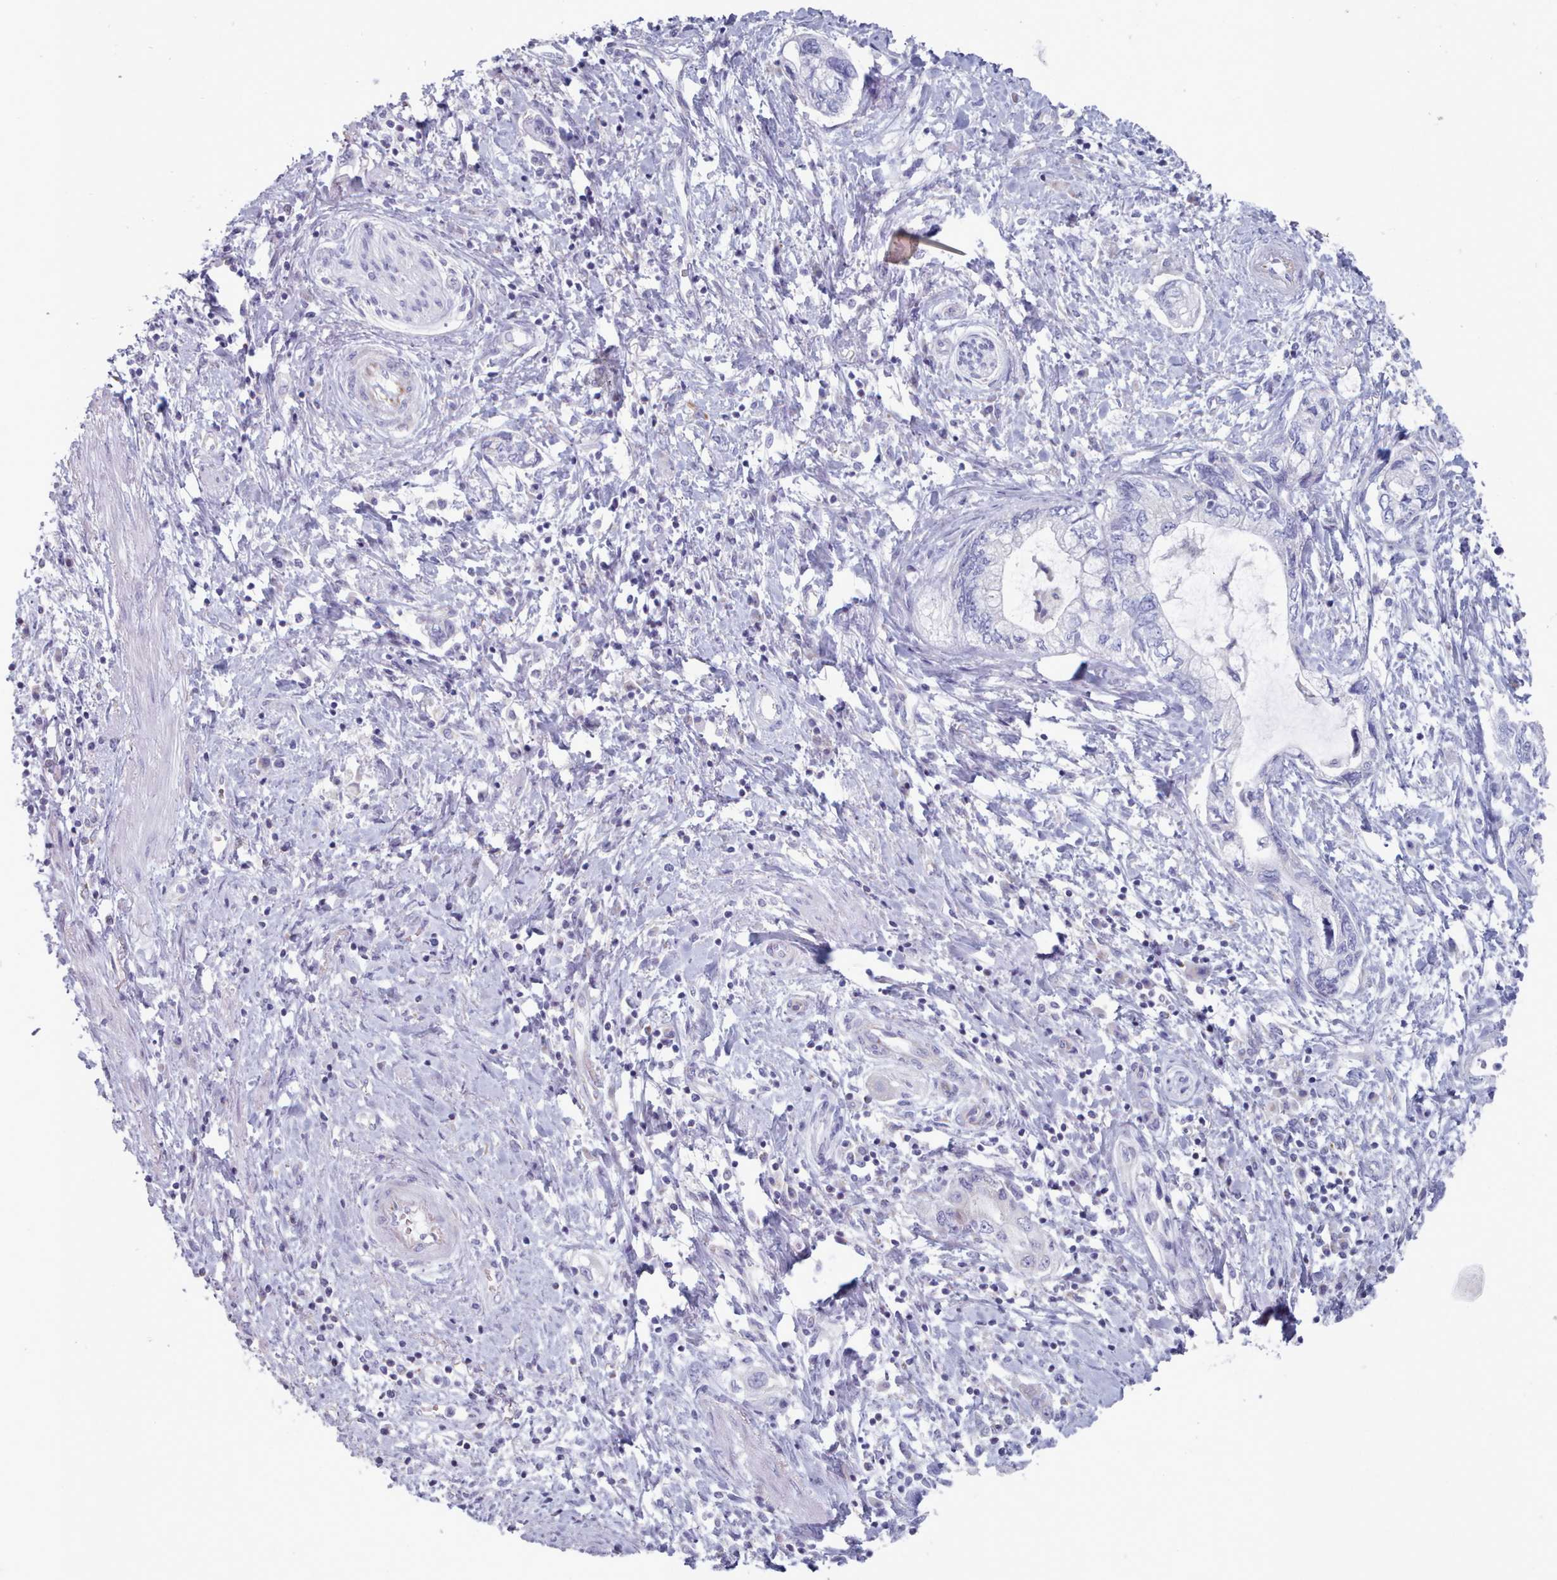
{"staining": {"intensity": "negative", "quantity": "none", "location": "none"}, "tissue": "pancreatic cancer", "cell_type": "Tumor cells", "image_type": "cancer", "snomed": [{"axis": "morphology", "description": "Adenocarcinoma, NOS"}, {"axis": "topography", "description": "Pancreas"}], "caption": "DAB immunohistochemical staining of human pancreatic cancer displays no significant expression in tumor cells. The staining was performed using DAB to visualize the protein expression in brown, while the nuclei were stained in blue with hematoxylin (Magnification: 20x).", "gene": "HAO1", "patient": {"sex": "female", "age": 73}}